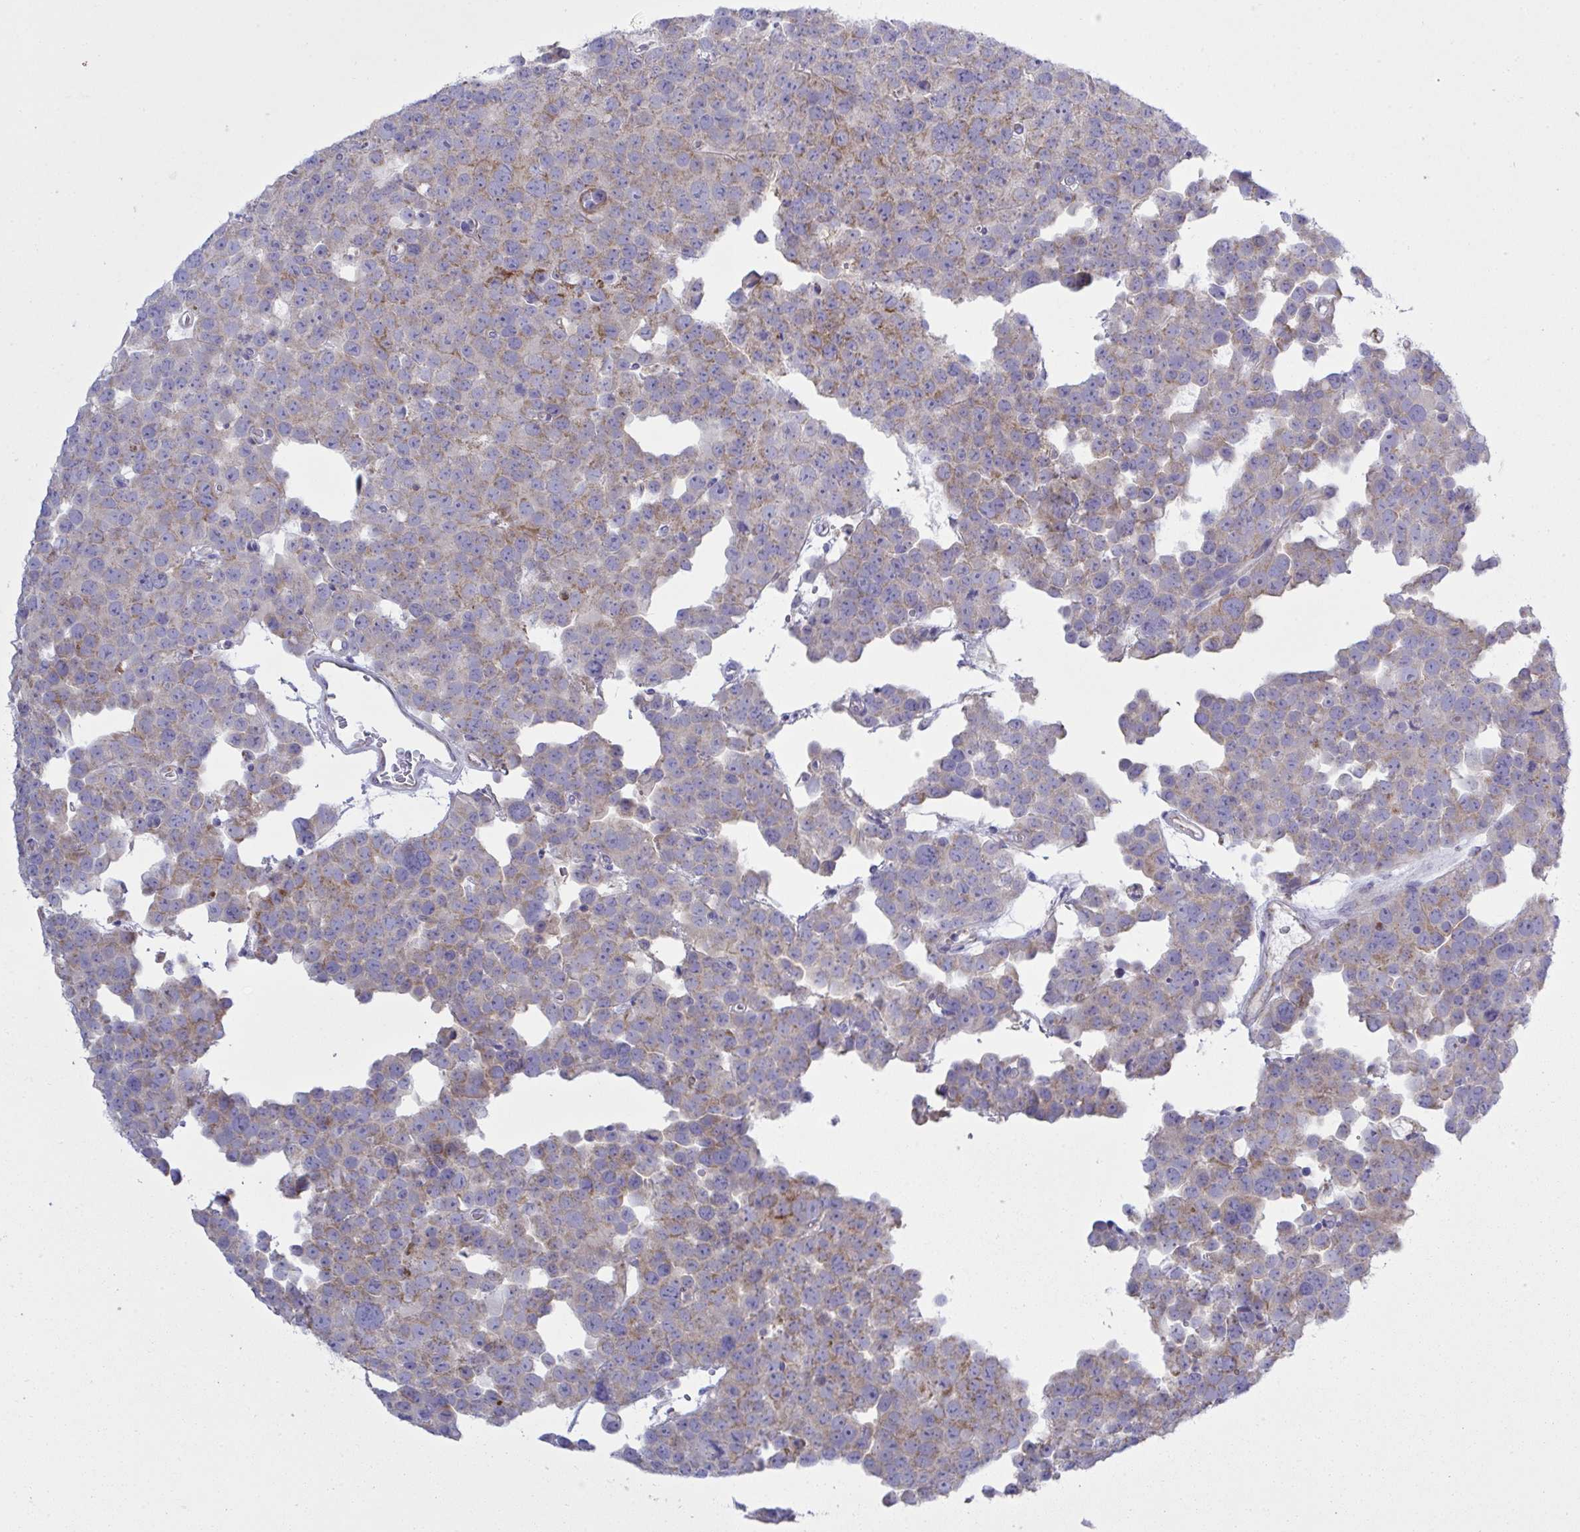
{"staining": {"intensity": "moderate", "quantity": "25%-75%", "location": "cytoplasmic/membranous"}, "tissue": "testis cancer", "cell_type": "Tumor cells", "image_type": "cancer", "snomed": [{"axis": "morphology", "description": "Seminoma, NOS"}, {"axis": "topography", "description": "Testis"}], "caption": "Tumor cells reveal moderate cytoplasmic/membranous positivity in approximately 25%-75% of cells in seminoma (testis).", "gene": "NDUFA7", "patient": {"sex": "male", "age": 71}}